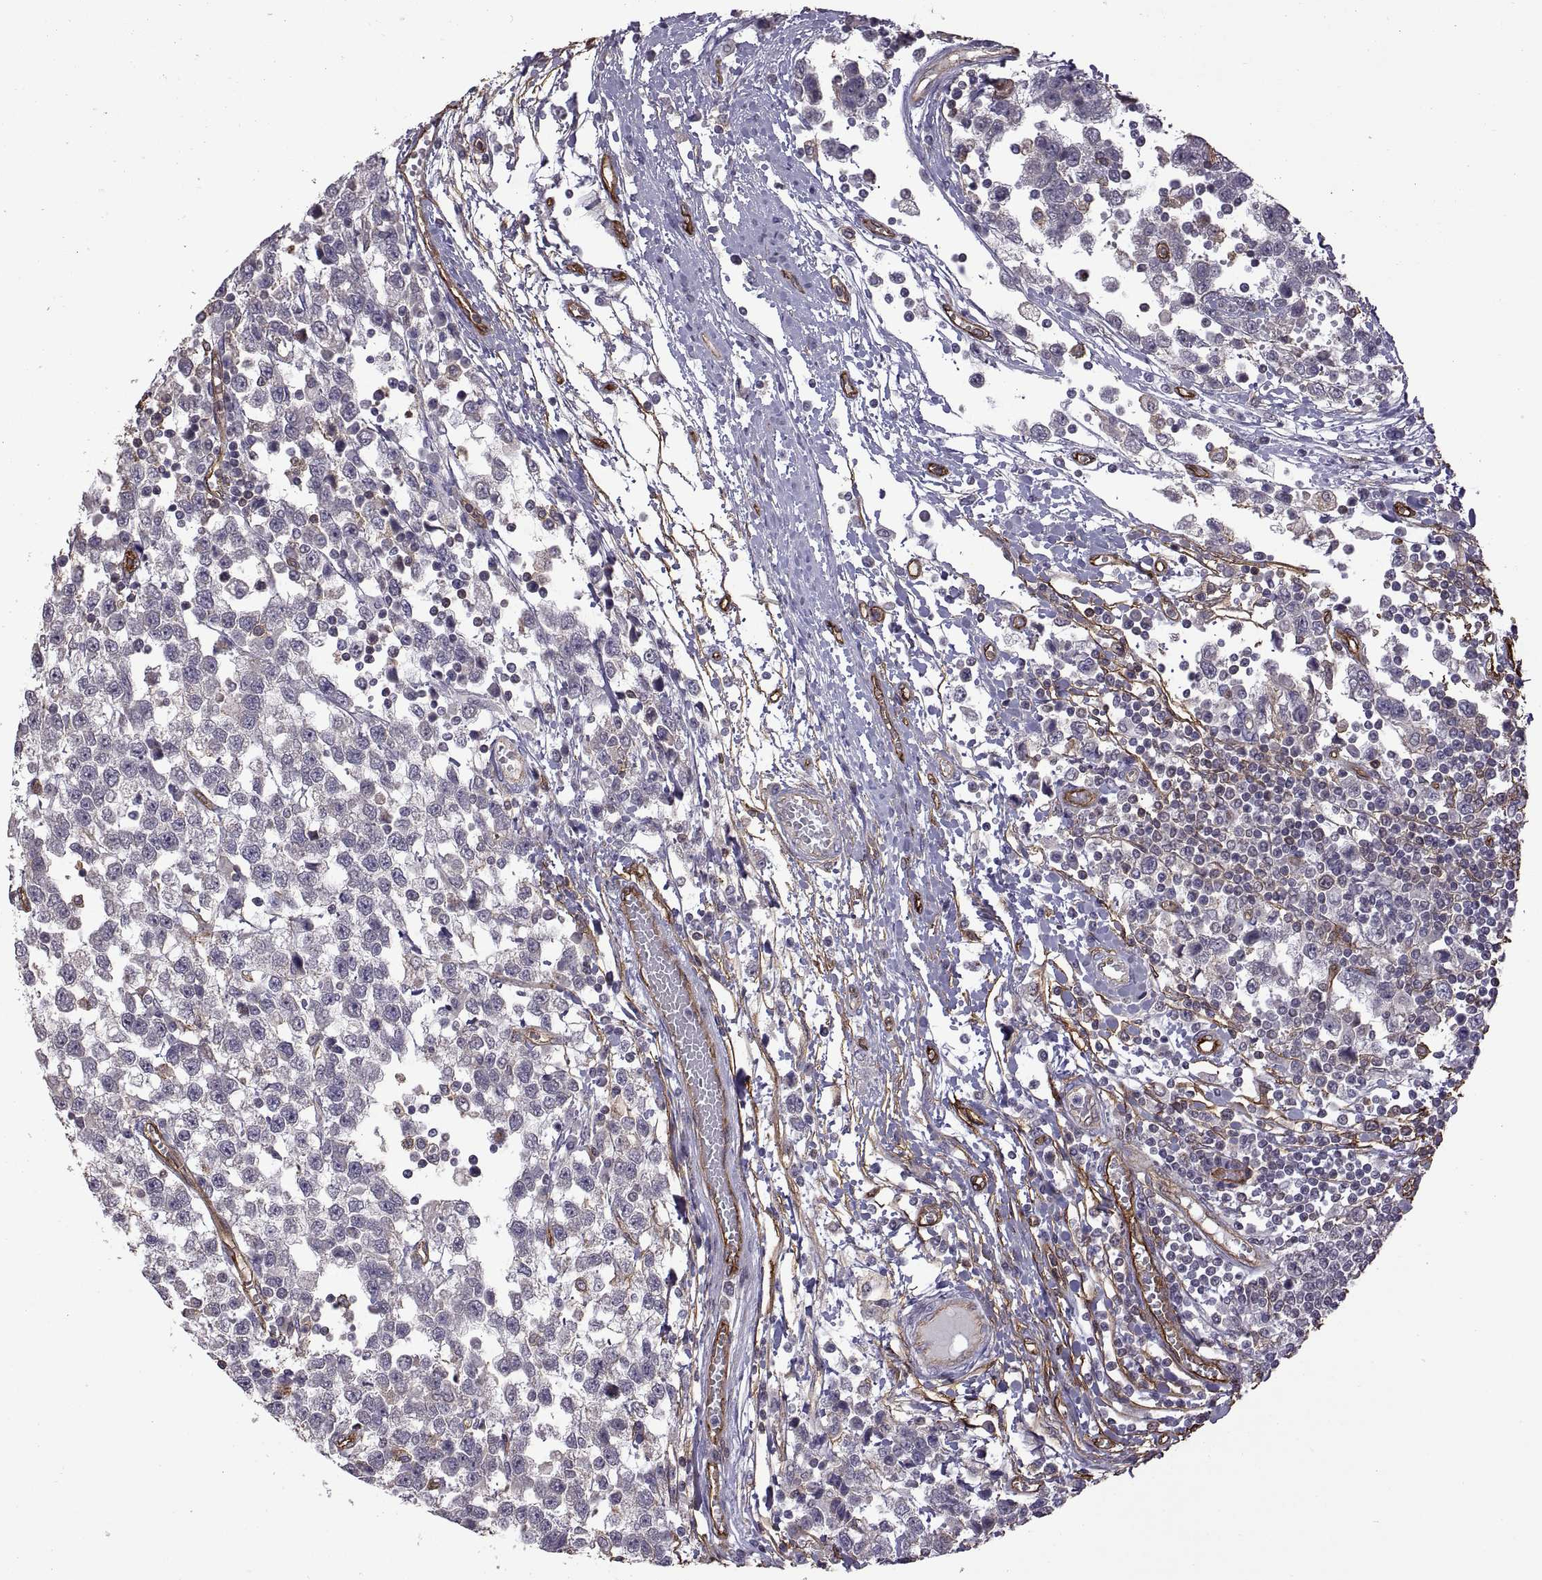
{"staining": {"intensity": "negative", "quantity": "none", "location": "none"}, "tissue": "testis cancer", "cell_type": "Tumor cells", "image_type": "cancer", "snomed": [{"axis": "morphology", "description": "Seminoma, NOS"}, {"axis": "topography", "description": "Testis"}], "caption": "This is an IHC image of seminoma (testis). There is no expression in tumor cells.", "gene": "S100A10", "patient": {"sex": "male", "age": 34}}